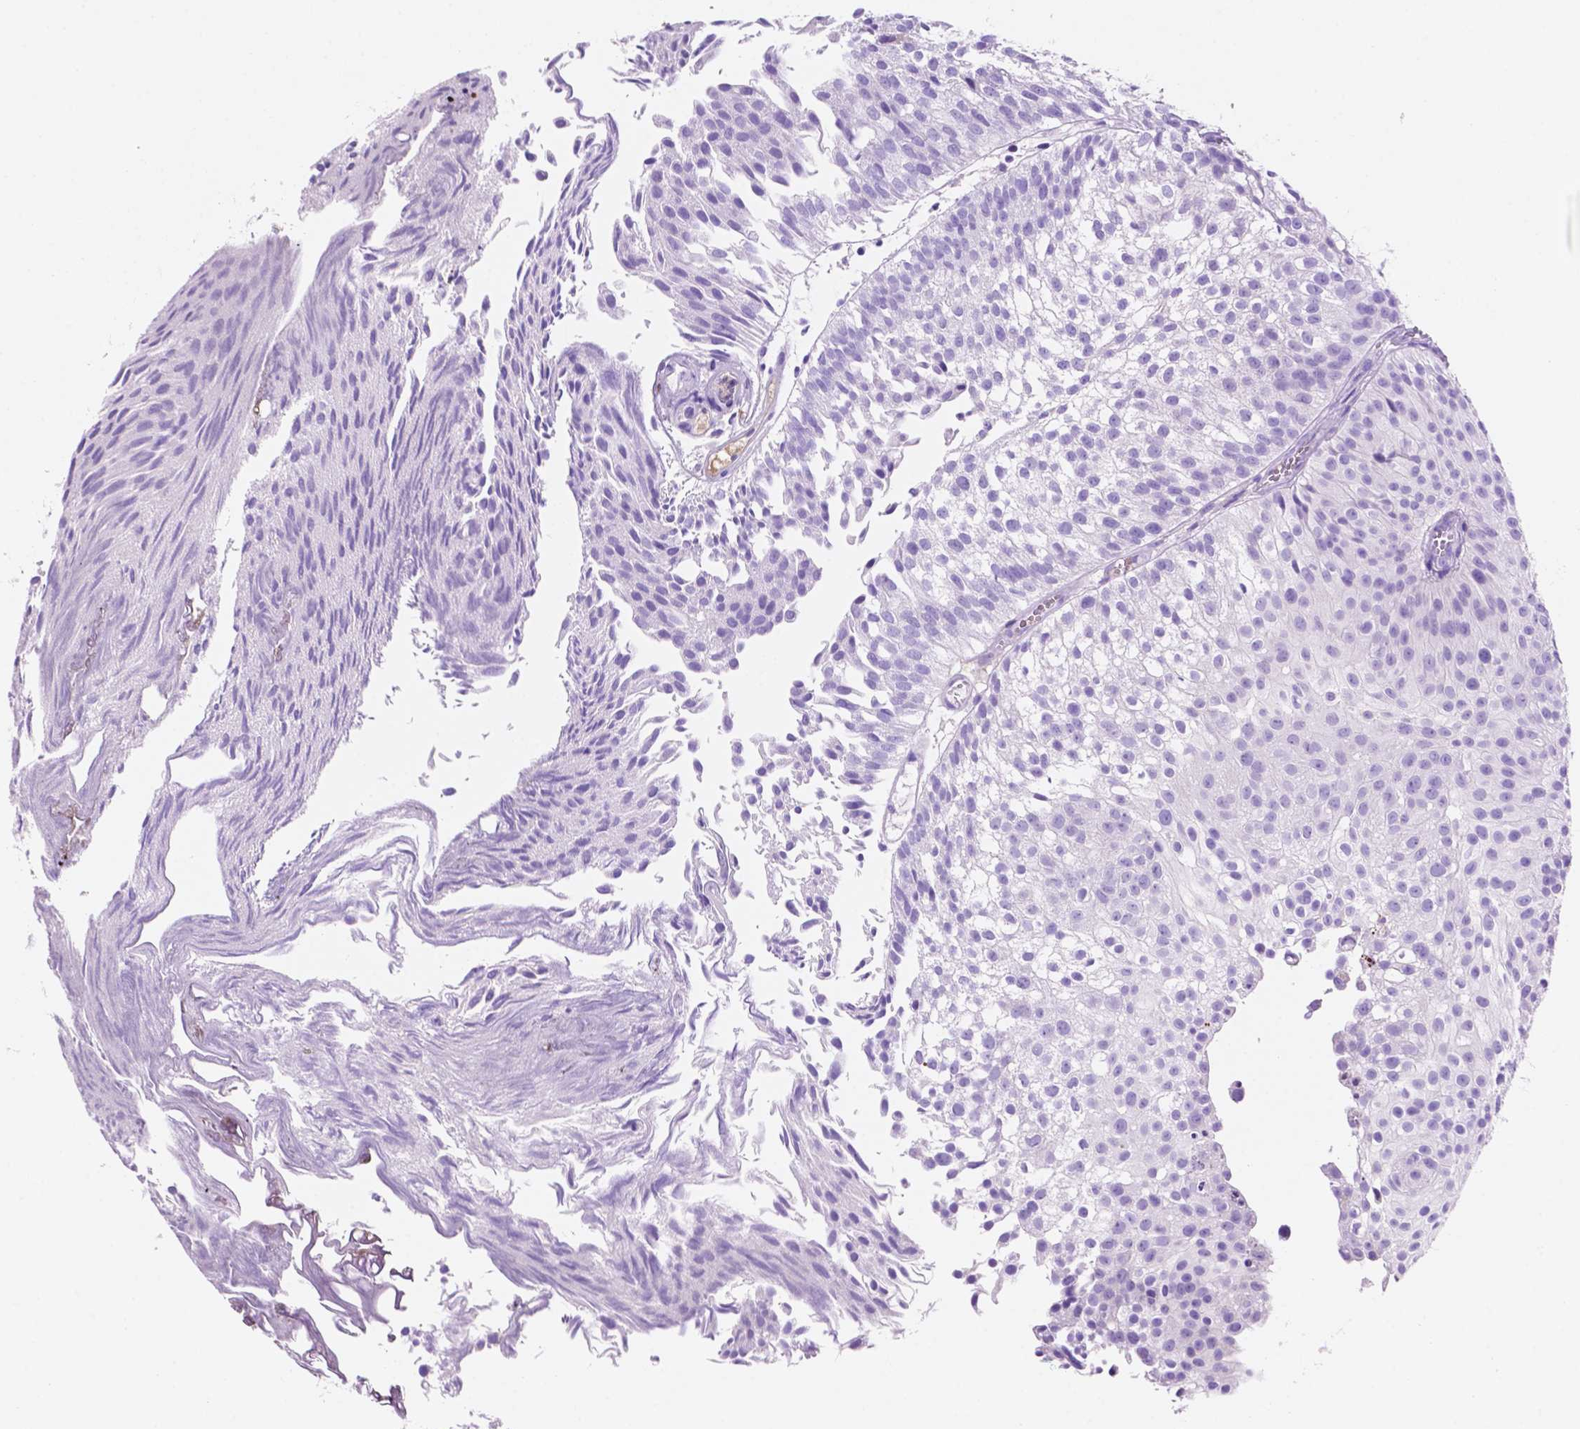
{"staining": {"intensity": "negative", "quantity": "none", "location": "none"}, "tissue": "urothelial cancer", "cell_type": "Tumor cells", "image_type": "cancer", "snomed": [{"axis": "morphology", "description": "Urothelial carcinoma, Low grade"}, {"axis": "topography", "description": "Urinary bladder"}], "caption": "This is a image of immunohistochemistry (IHC) staining of urothelial carcinoma (low-grade), which shows no staining in tumor cells.", "gene": "FOXB2", "patient": {"sex": "male", "age": 70}}